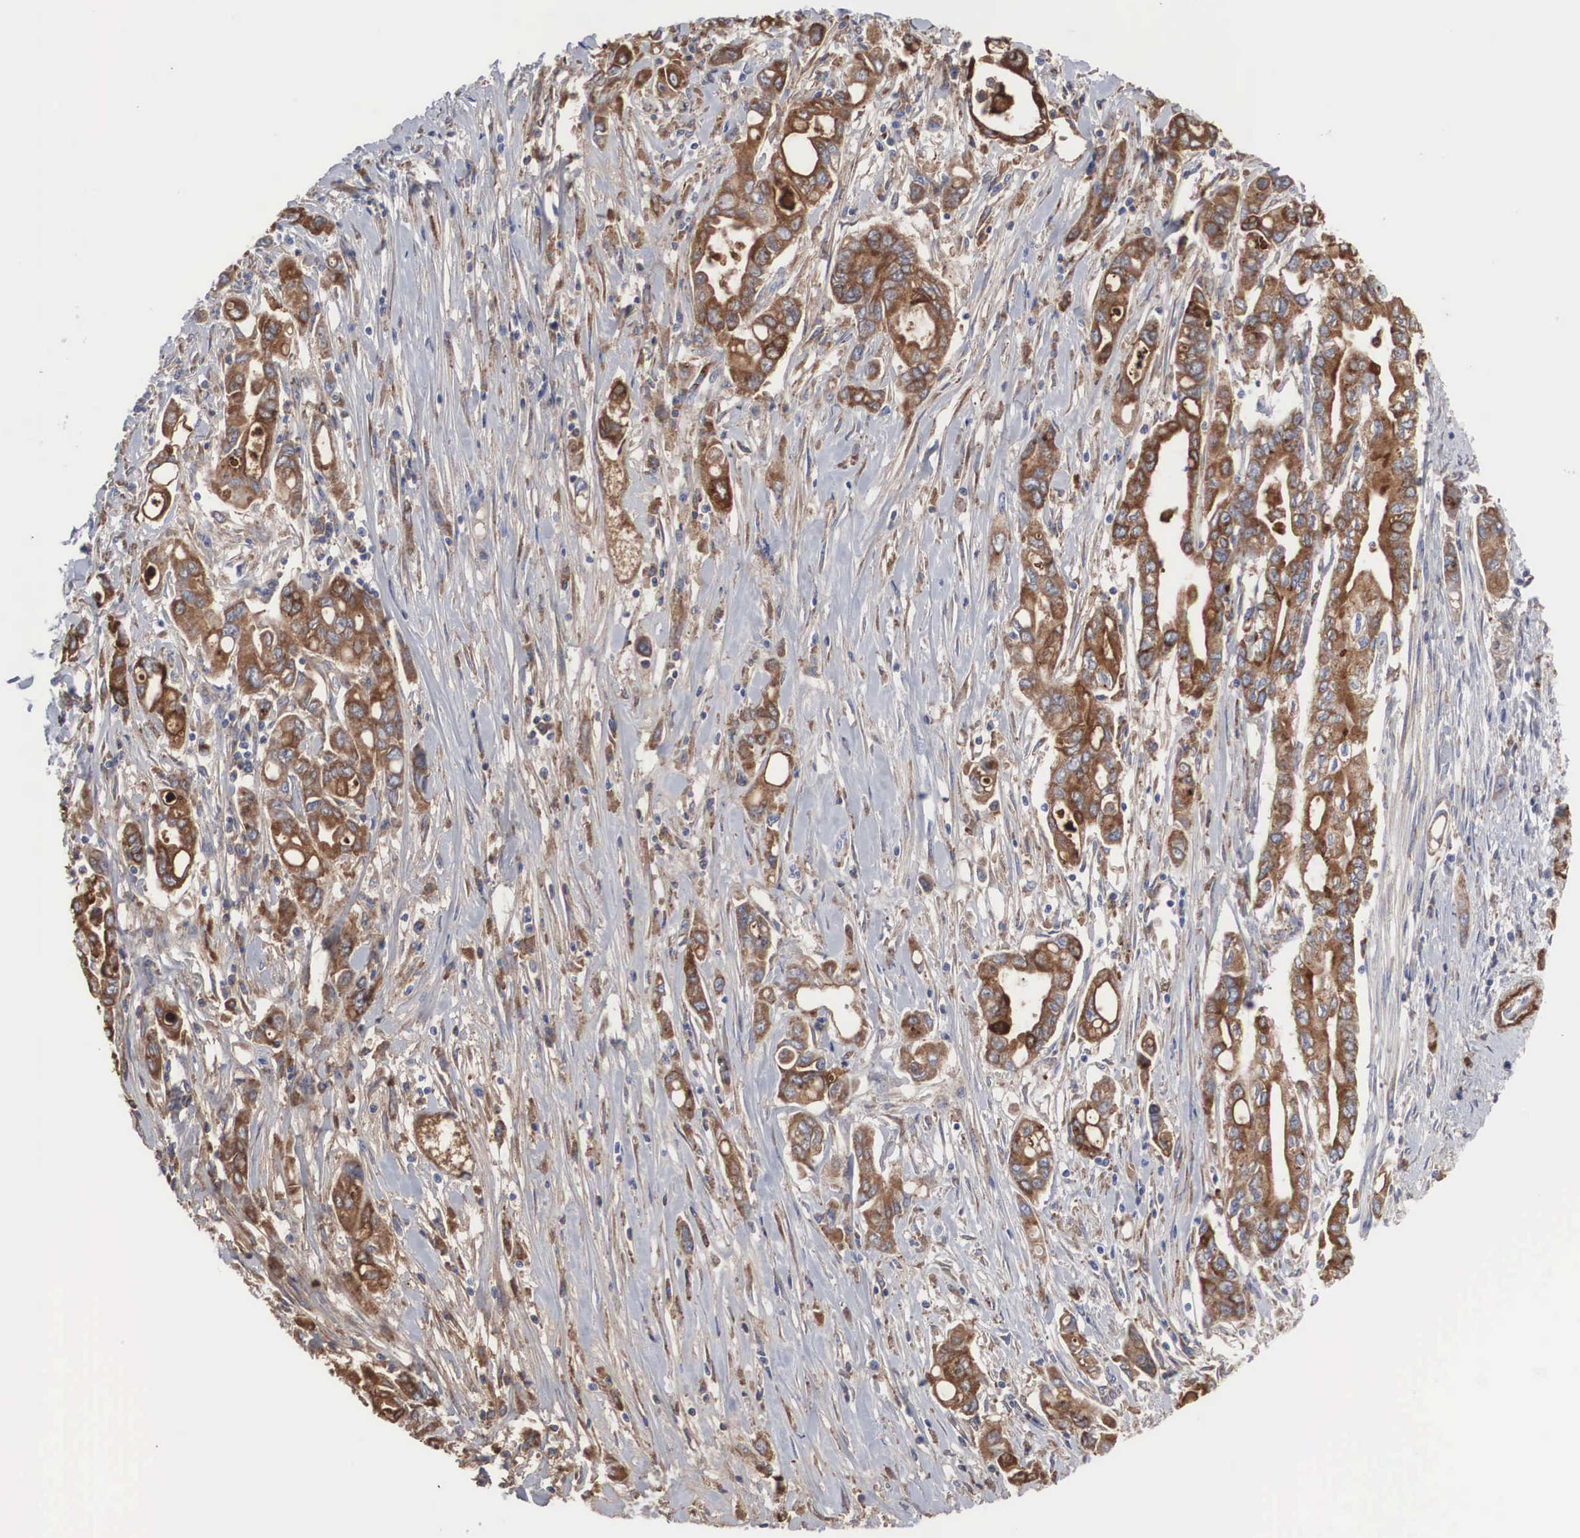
{"staining": {"intensity": "strong", "quantity": ">75%", "location": "cytoplasmic/membranous"}, "tissue": "pancreatic cancer", "cell_type": "Tumor cells", "image_type": "cancer", "snomed": [{"axis": "morphology", "description": "Adenocarcinoma, NOS"}, {"axis": "topography", "description": "Pancreas"}], "caption": "The photomicrograph exhibits a brown stain indicating the presence of a protein in the cytoplasmic/membranous of tumor cells in pancreatic cancer.", "gene": "LGALS3BP", "patient": {"sex": "female", "age": 57}}